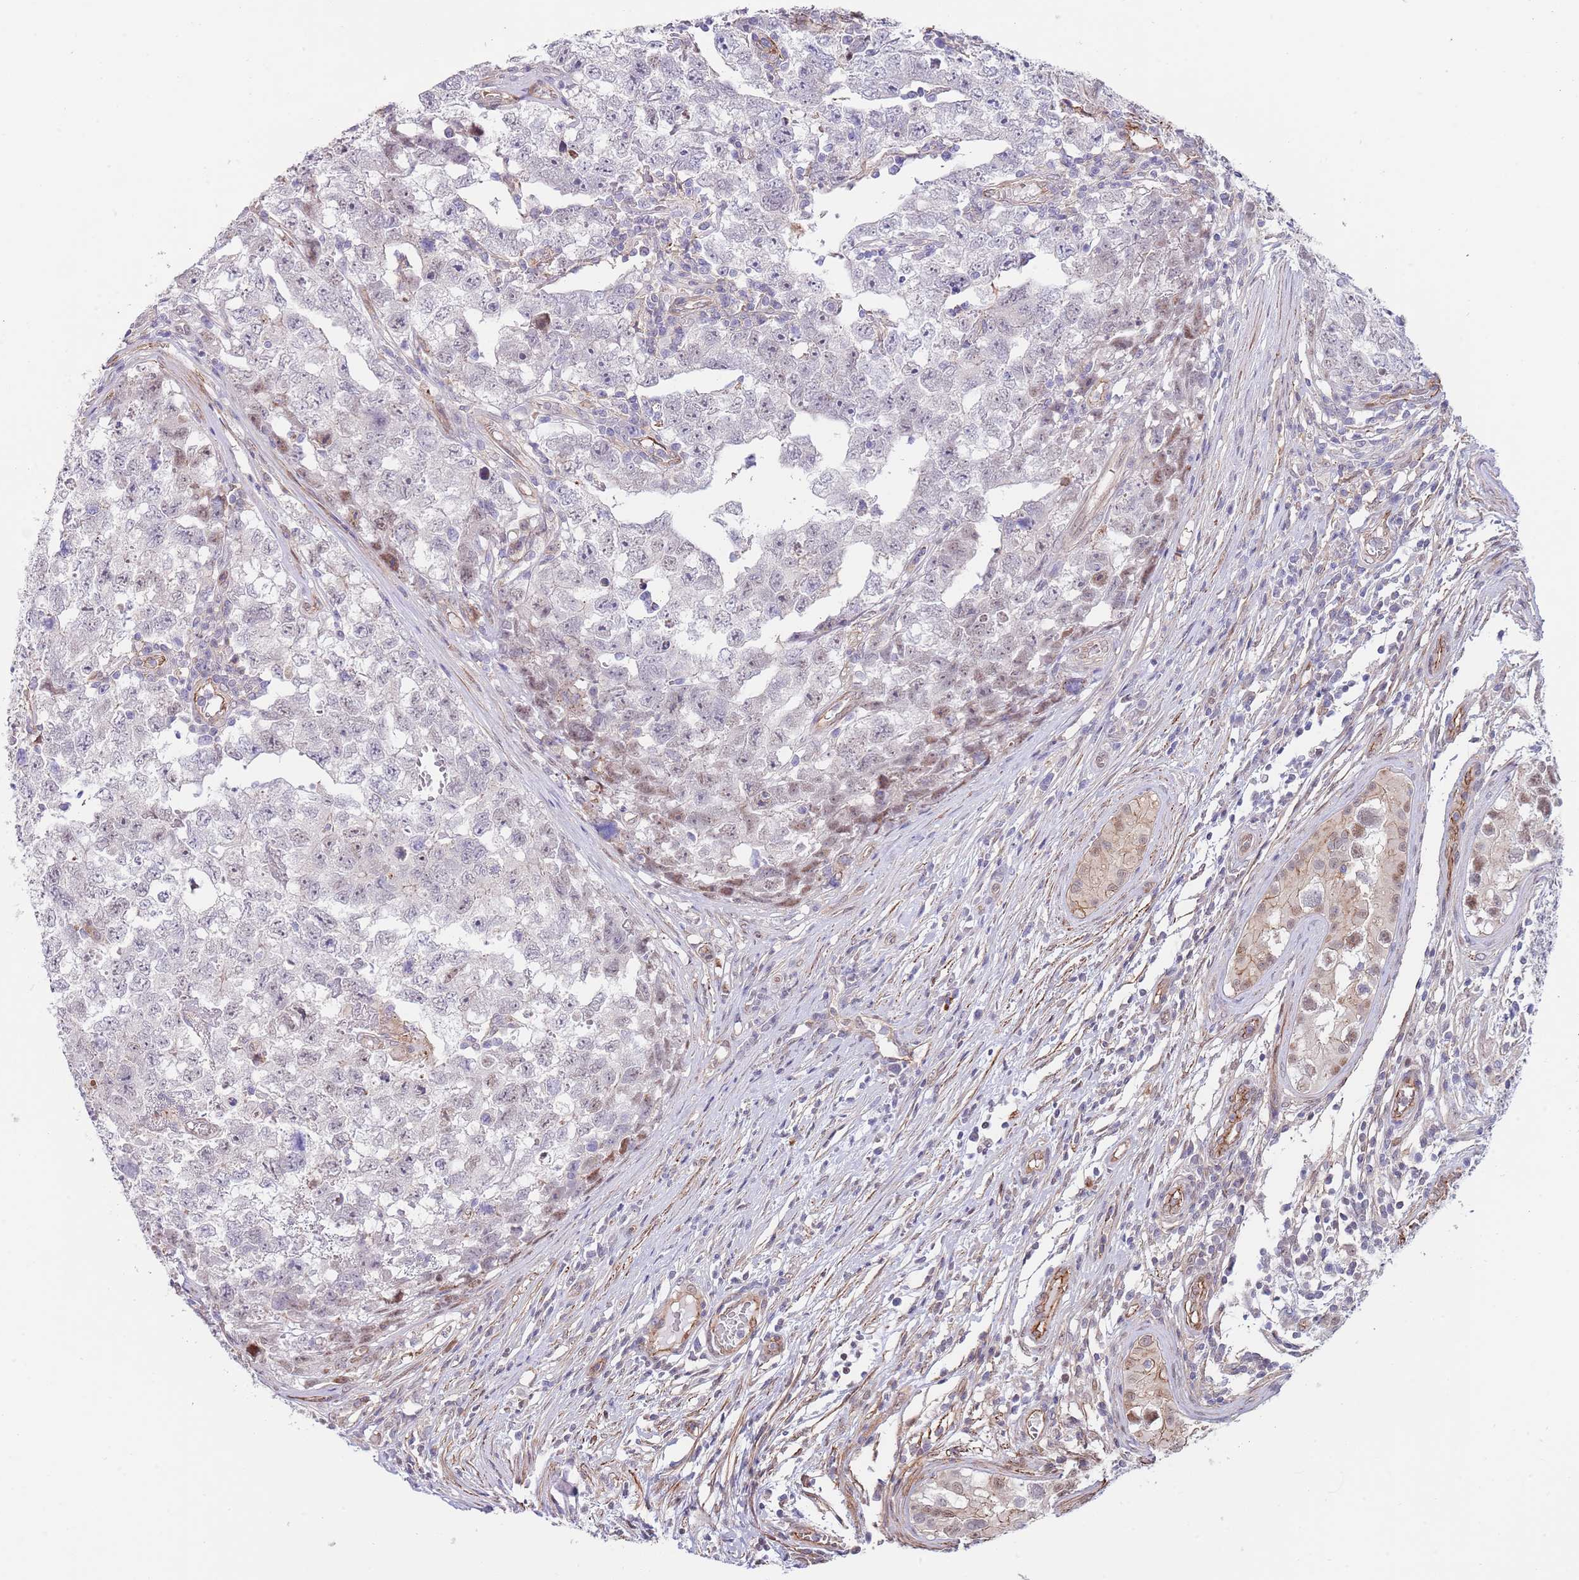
{"staining": {"intensity": "negative", "quantity": "none", "location": "none"}, "tissue": "testis cancer", "cell_type": "Tumor cells", "image_type": "cancer", "snomed": [{"axis": "morphology", "description": "Carcinoma, Embryonal, NOS"}, {"axis": "topography", "description": "Testis"}], "caption": "This image is of testis cancer (embryonal carcinoma) stained with IHC to label a protein in brown with the nuclei are counter-stained blue. There is no expression in tumor cells.", "gene": "BPNT1", "patient": {"sex": "male", "age": 22}}